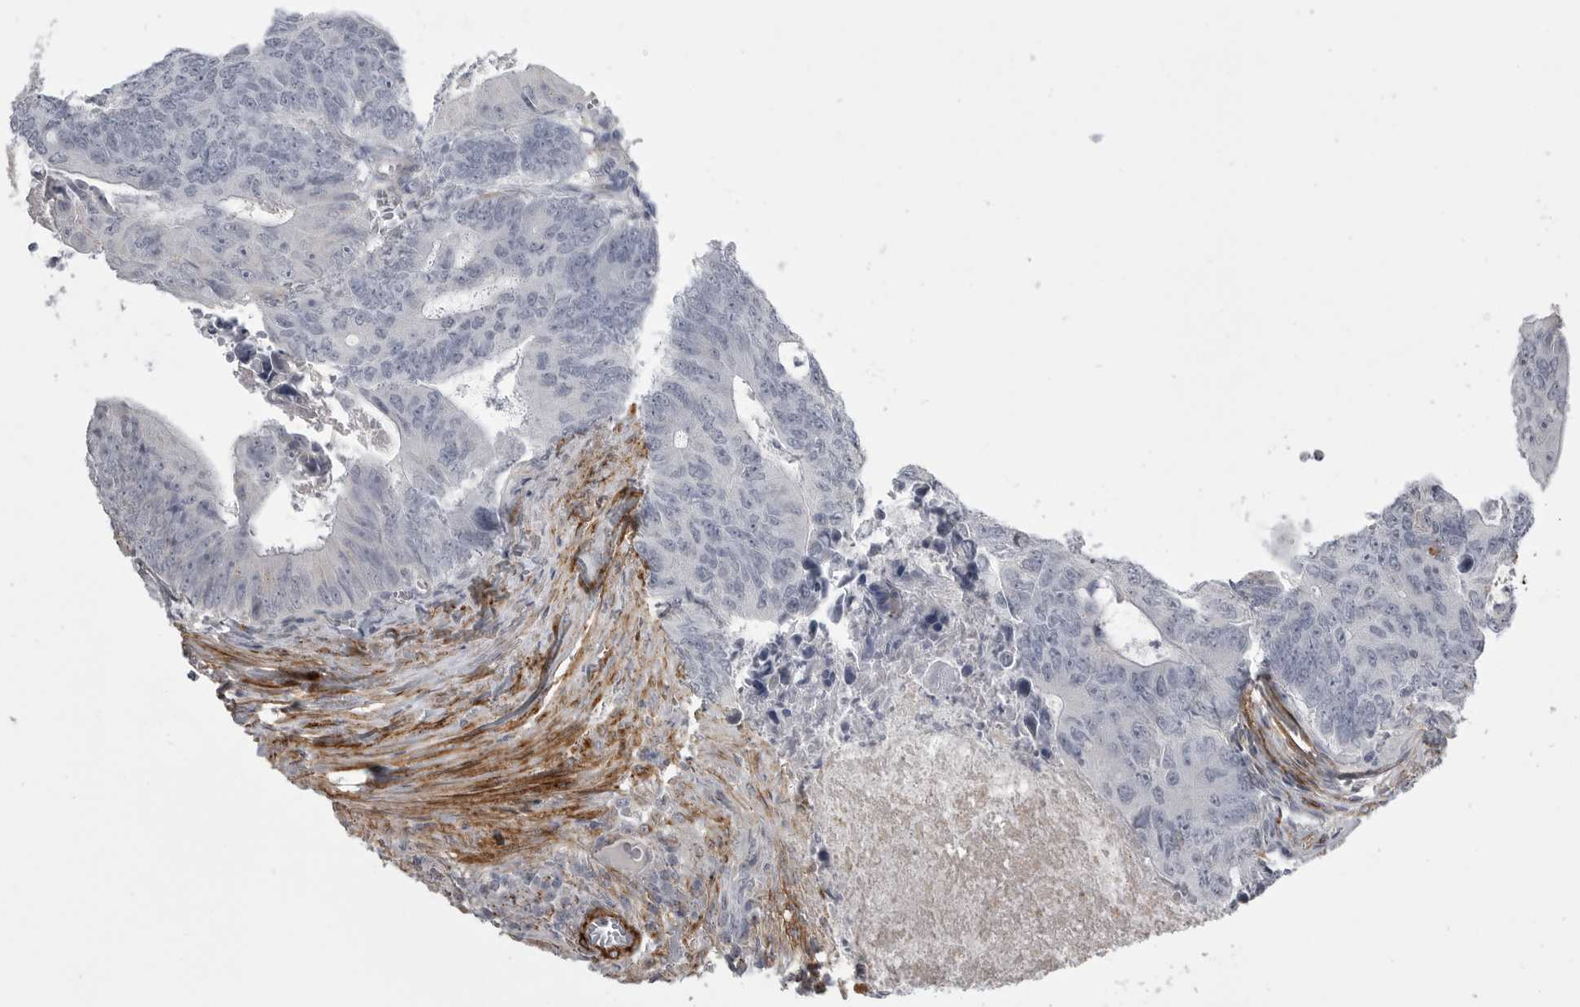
{"staining": {"intensity": "negative", "quantity": "none", "location": "none"}, "tissue": "colorectal cancer", "cell_type": "Tumor cells", "image_type": "cancer", "snomed": [{"axis": "morphology", "description": "Adenocarcinoma, NOS"}, {"axis": "topography", "description": "Colon"}], "caption": "Immunohistochemistry photomicrograph of neoplastic tissue: human colorectal cancer (adenocarcinoma) stained with DAB (3,3'-diaminobenzidine) demonstrates no significant protein positivity in tumor cells. Nuclei are stained in blue.", "gene": "AOC3", "patient": {"sex": "male", "age": 87}}